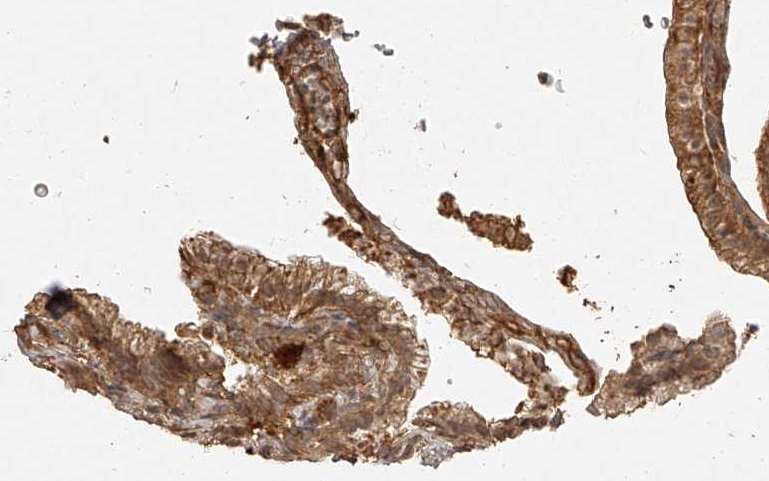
{"staining": {"intensity": "moderate", "quantity": ">75%", "location": "cytoplasmic/membranous"}, "tissue": "gallbladder", "cell_type": "Glandular cells", "image_type": "normal", "snomed": [{"axis": "morphology", "description": "Normal tissue, NOS"}, {"axis": "topography", "description": "Gallbladder"}], "caption": "Brown immunohistochemical staining in unremarkable human gallbladder displays moderate cytoplasmic/membranous positivity in approximately >75% of glandular cells.", "gene": "BCL2L11", "patient": {"sex": "male", "age": 38}}